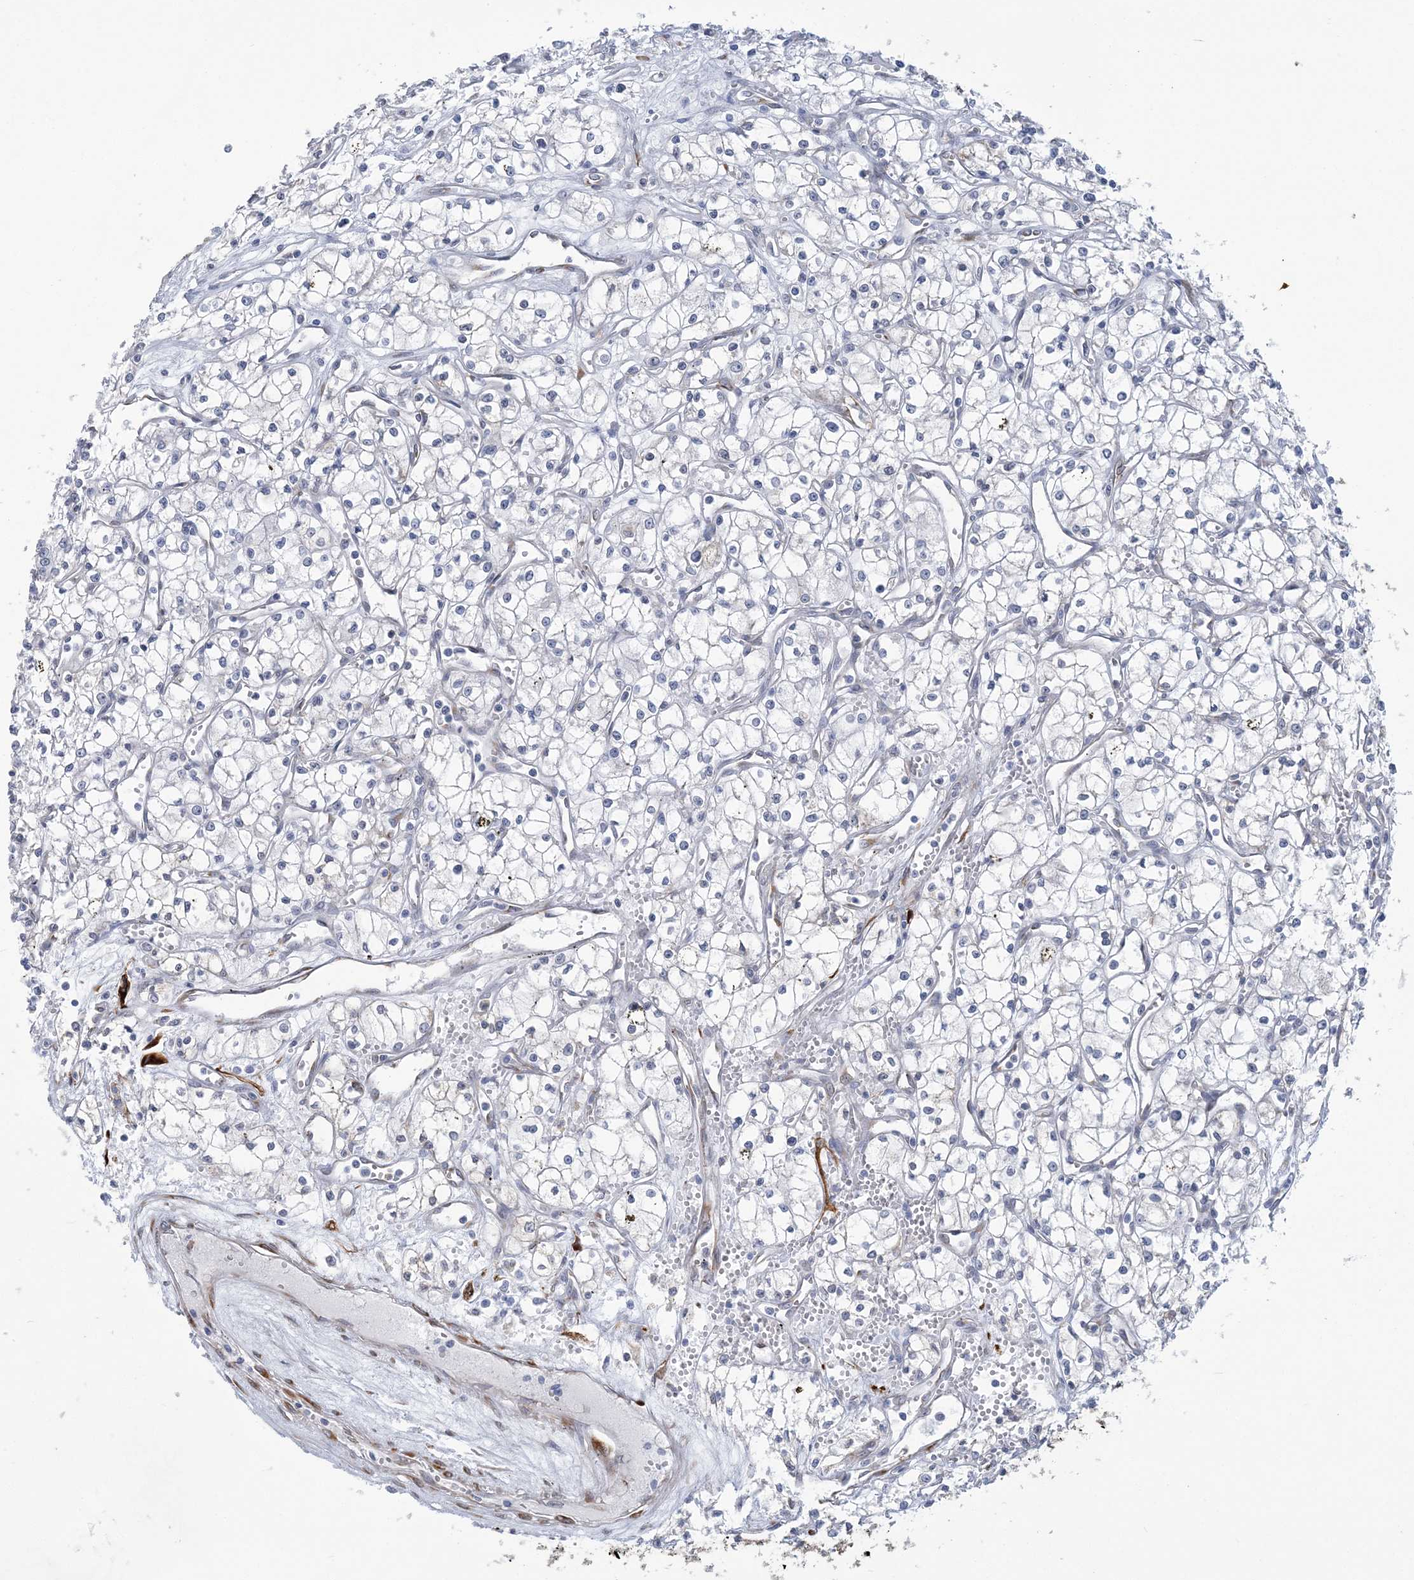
{"staining": {"intensity": "negative", "quantity": "none", "location": "none"}, "tissue": "renal cancer", "cell_type": "Tumor cells", "image_type": "cancer", "snomed": [{"axis": "morphology", "description": "Adenocarcinoma, NOS"}, {"axis": "topography", "description": "Kidney"}], "caption": "Tumor cells show no significant protein staining in renal cancer.", "gene": "PLEKHG4B", "patient": {"sex": "male", "age": 59}}